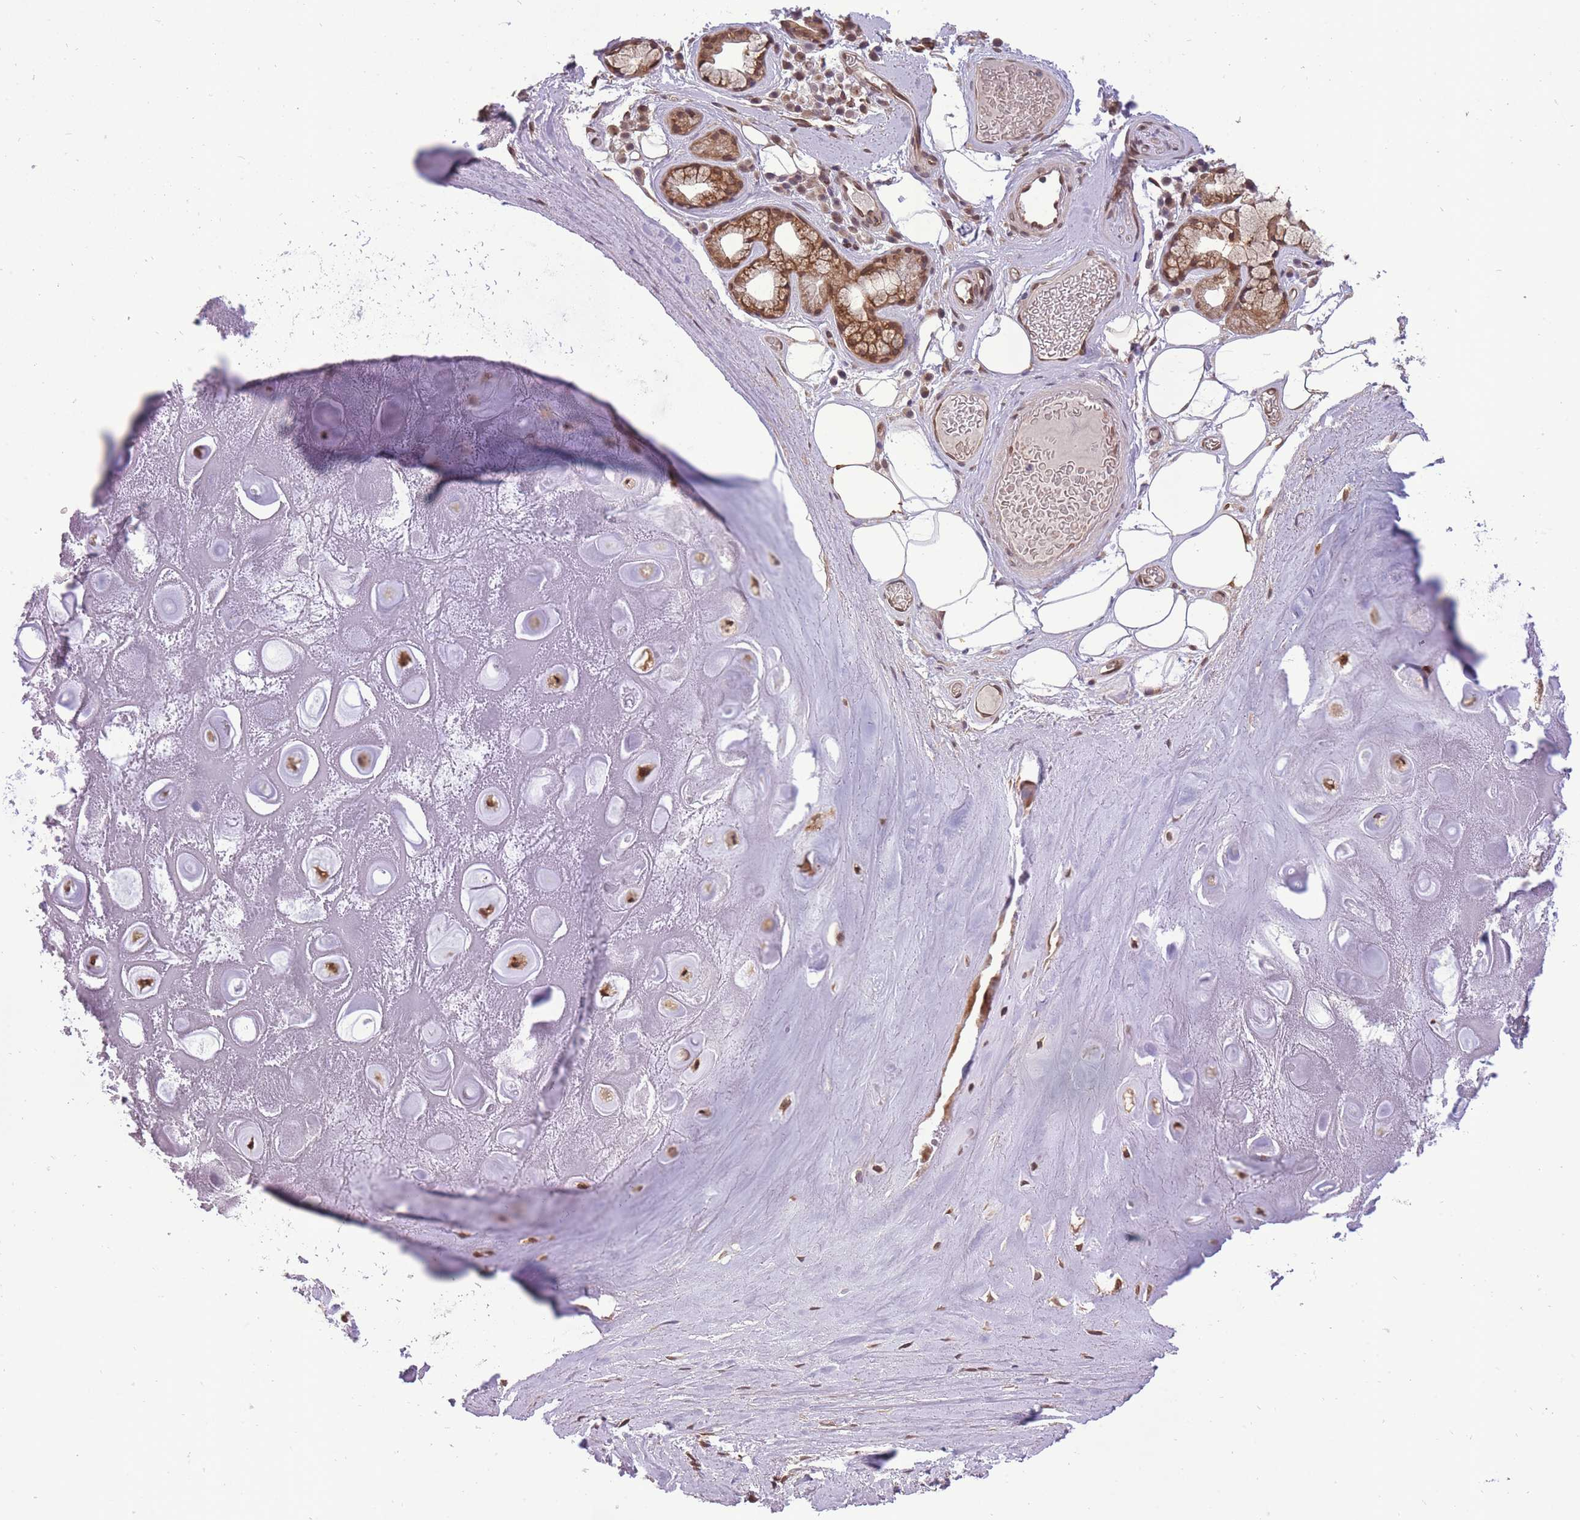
{"staining": {"intensity": "moderate", "quantity": "<25%", "location": "cytoplasmic/membranous,nuclear"}, "tissue": "adipose tissue", "cell_type": "Adipocytes", "image_type": "normal", "snomed": [{"axis": "morphology", "description": "Normal tissue, NOS"}, {"axis": "topography", "description": "Cartilage tissue"}], "caption": "Protein expression analysis of normal adipose tissue demonstrates moderate cytoplasmic/membranous,nuclear staining in approximately <25% of adipocytes. The protein of interest is shown in brown color, while the nuclei are stained blue.", "gene": "CDIP1", "patient": {"sex": "male", "age": 81}}